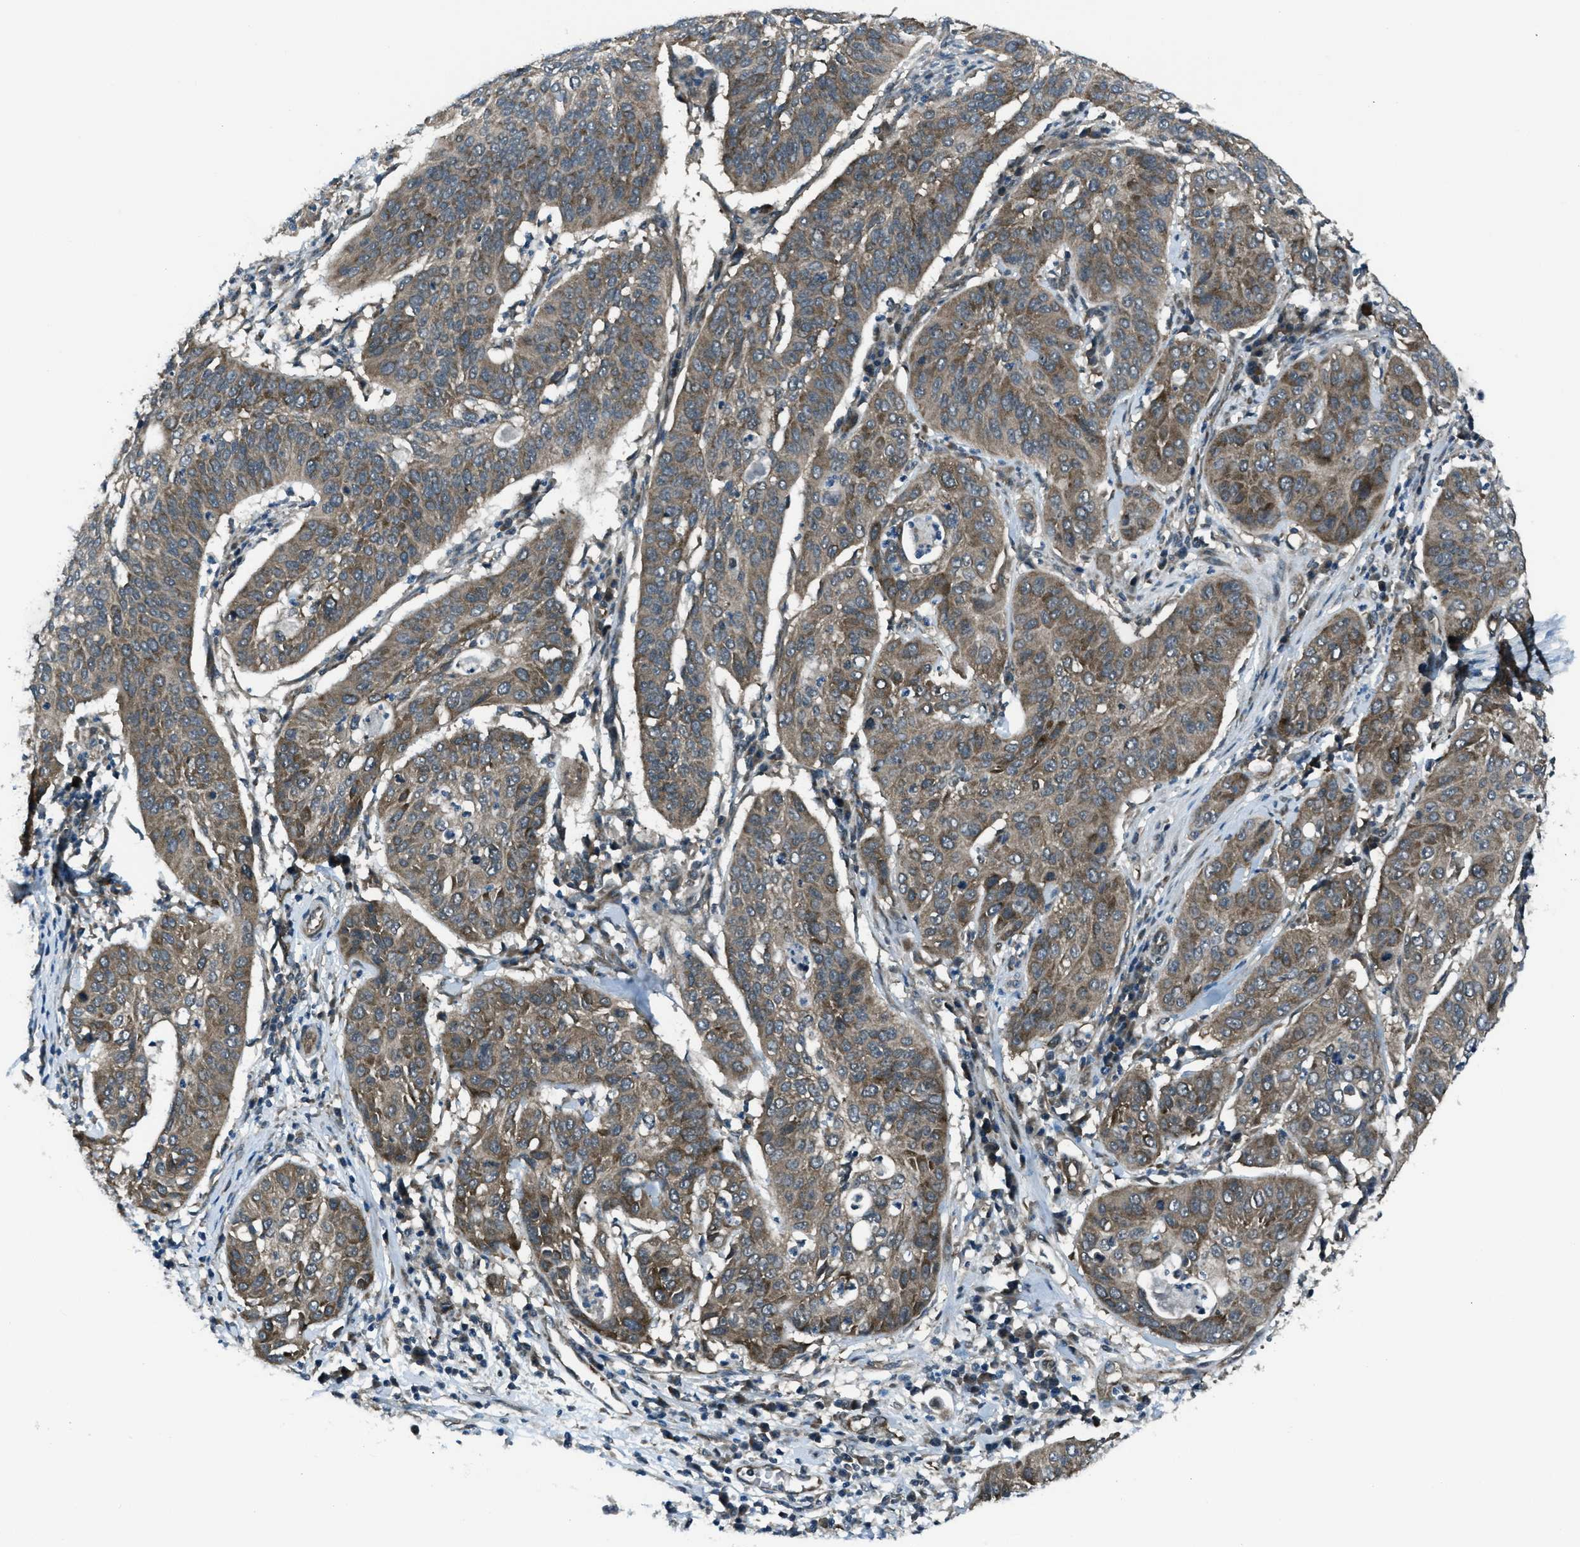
{"staining": {"intensity": "moderate", "quantity": ">75%", "location": "cytoplasmic/membranous"}, "tissue": "cervical cancer", "cell_type": "Tumor cells", "image_type": "cancer", "snomed": [{"axis": "morphology", "description": "Normal tissue, NOS"}, {"axis": "morphology", "description": "Squamous cell carcinoma, NOS"}, {"axis": "topography", "description": "Cervix"}], "caption": "A histopathology image showing moderate cytoplasmic/membranous expression in approximately >75% of tumor cells in squamous cell carcinoma (cervical), as visualized by brown immunohistochemical staining.", "gene": "ASAP2", "patient": {"sex": "female", "age": 39}}